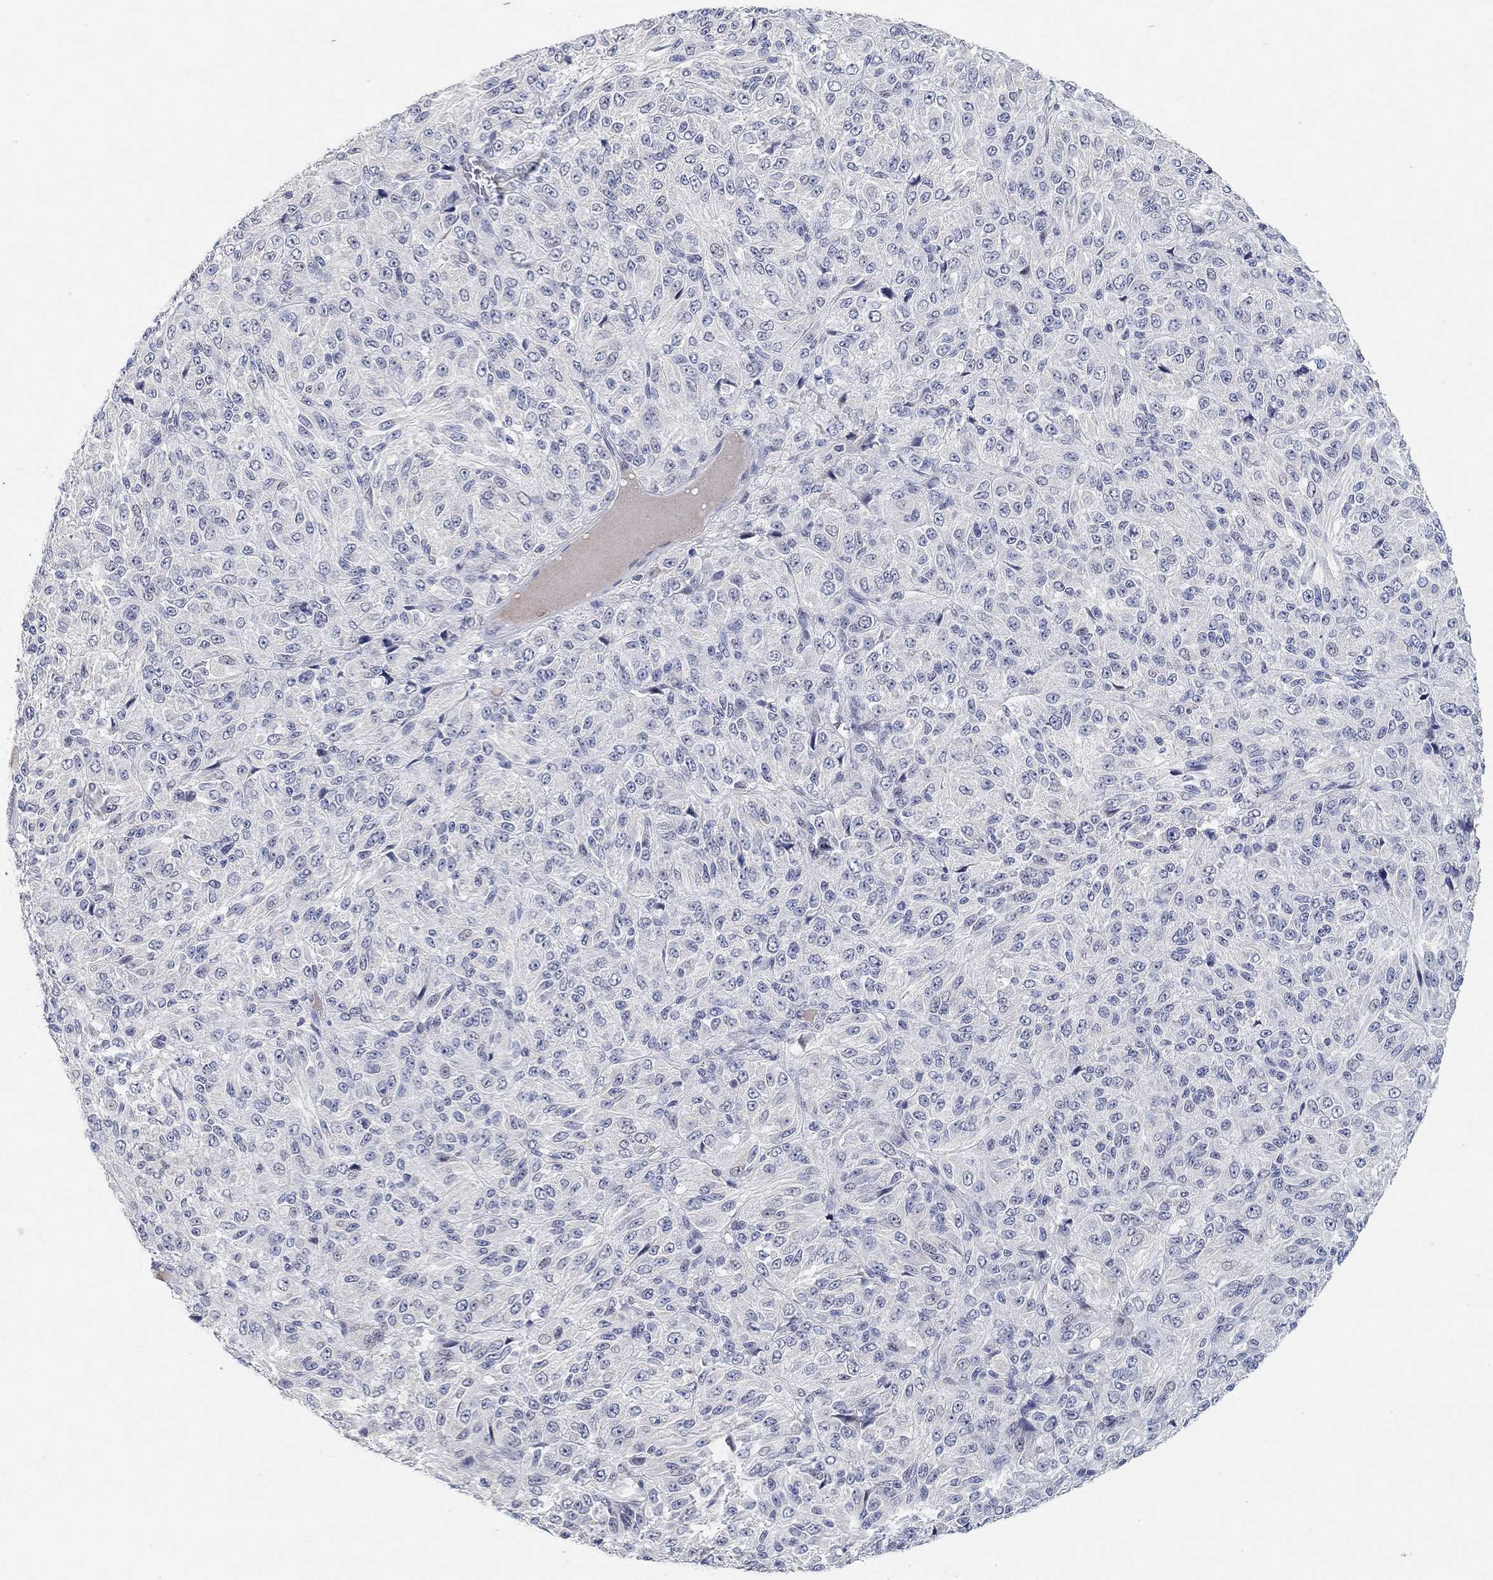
{"staining": {"intensity": "negative", "quantity": "none", "location": "none"}, "tissue": "melanoma", "cell_type": "Tumor cells", "image_type": "cancer", "snomed": [{"axis": "morphology", "description": "Malignant melanoma, Metastatic site"}, {"axis": "topography", "description": "Brain"}], "caption": "High power microscopy histopathology image of an immunohistochemistry (IHC) image of malignant melanoma (metastatic site), revealing no significant staining in tumor cells.", "gene": "VAT1L", "patient": {"sex": "female", "age": 56}}